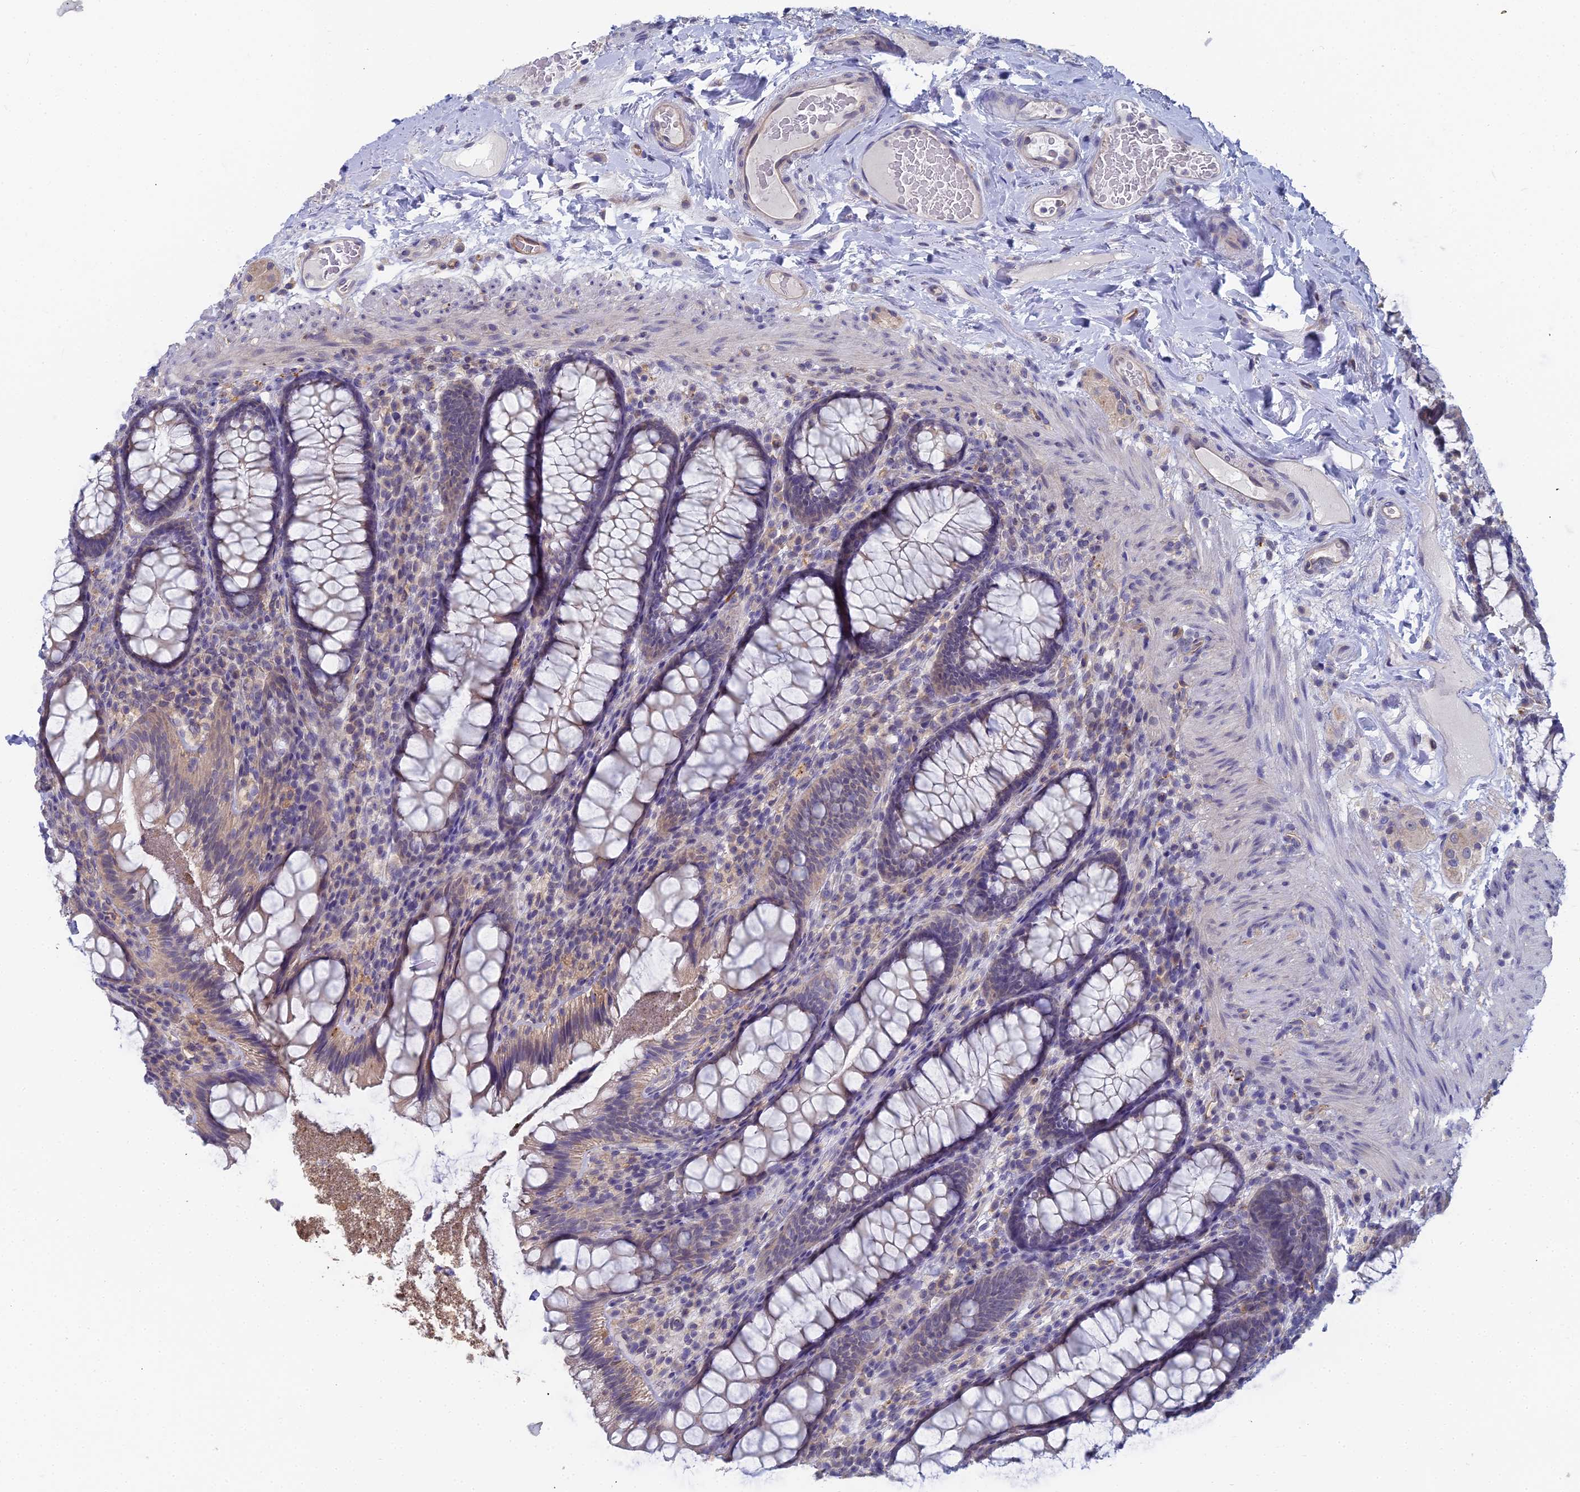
{"staining": {"intensity": "moderate", "quantity": "<25%", "location": "cytoplasmic/membranous"}, "tissue": "rectum", "cell_type": "Glandular cells", "image_type": "normal", "snomed": [{"axis": "morphology", "description": "Normal tissue, NOS"}, {"axis": "topography", "description": "Rectum"}], "caption": "Brown immunohistochemical staining in unremarkable rectum shows moderate cytoplasmic/membranous staining in about <25% of glandular cells.", "gene": "RDX", "patient": {"sex": "male", "age": 83}}